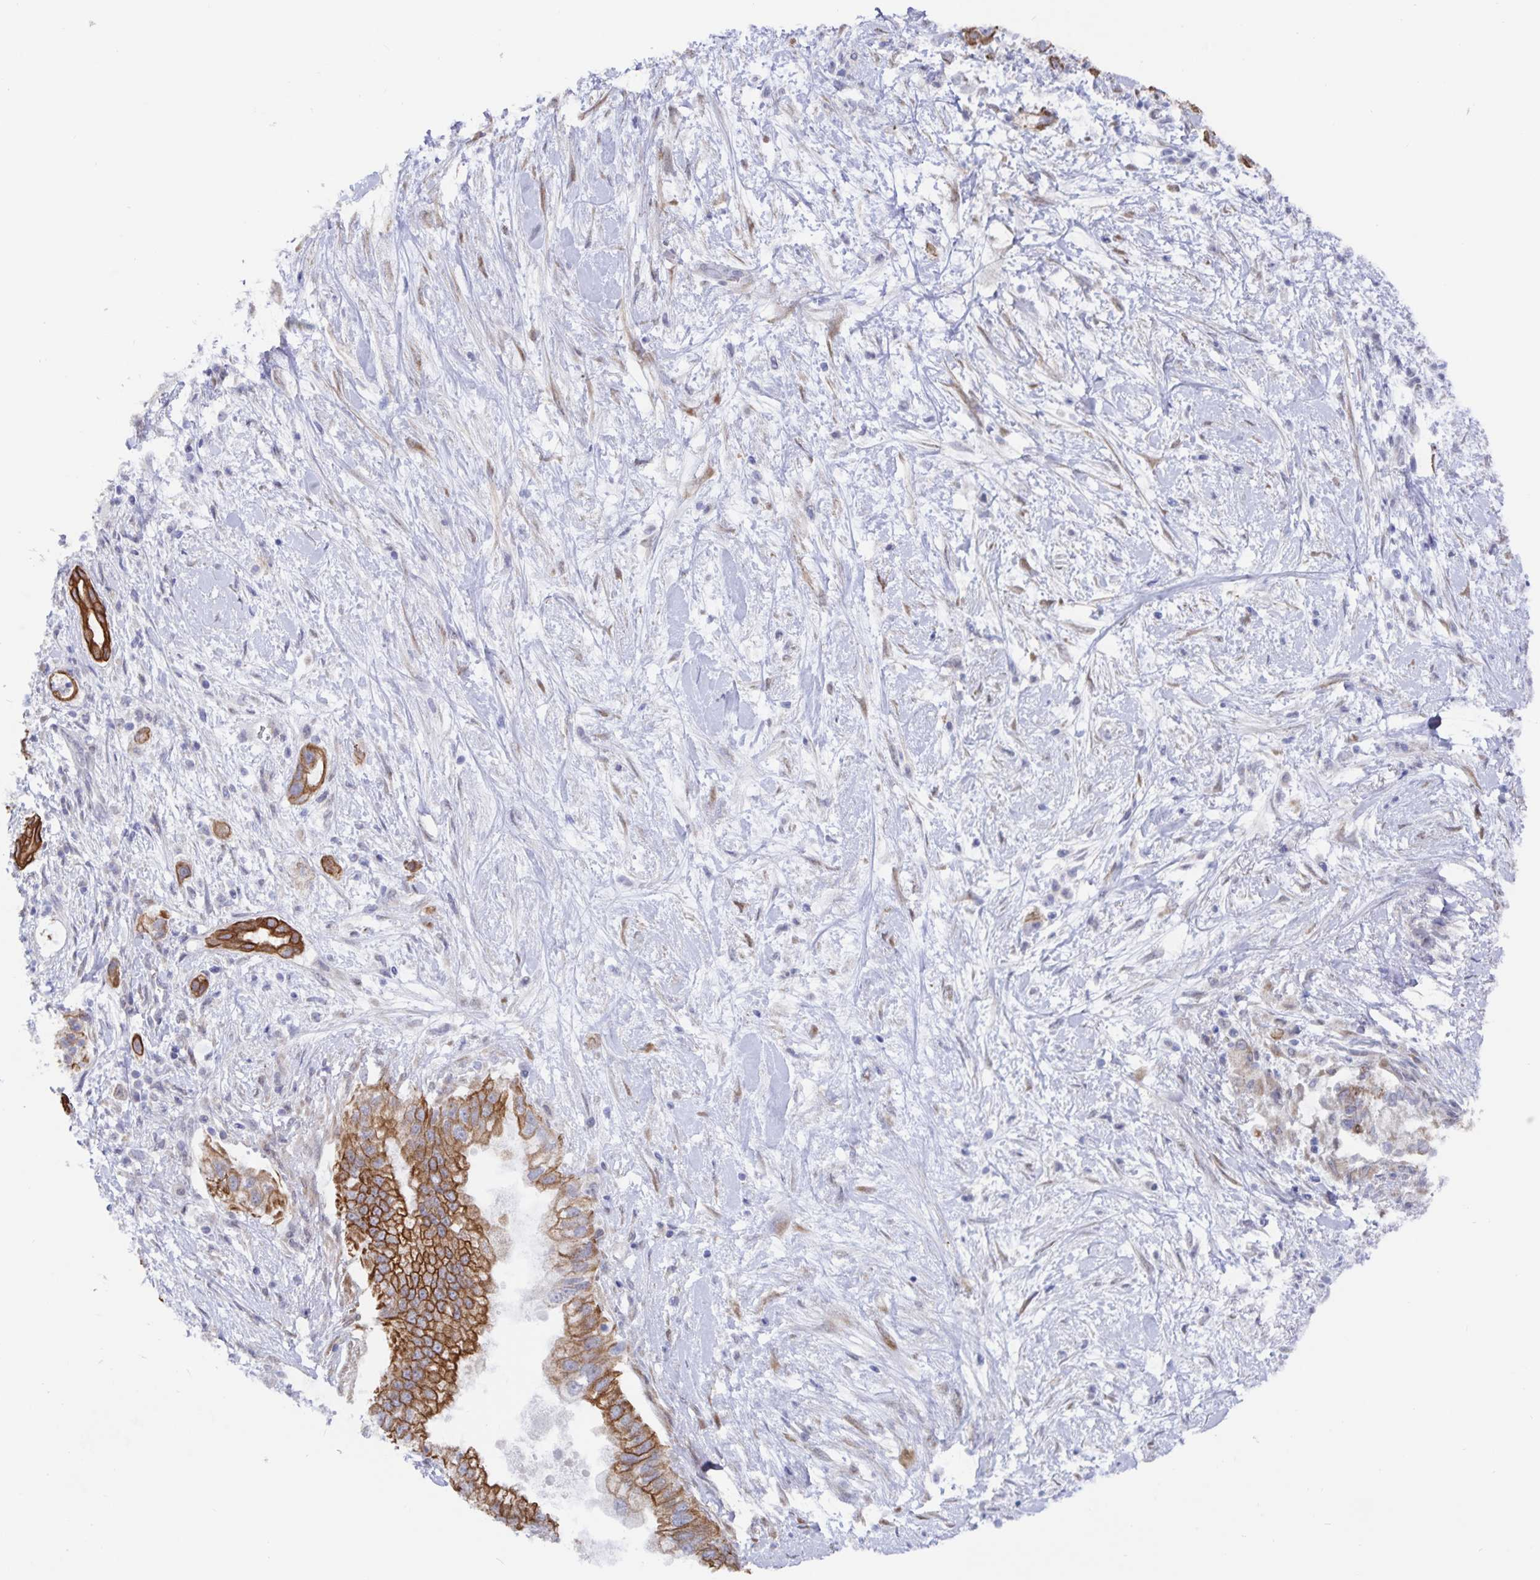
{"staining": {"intensity": "strong", "quantity": "25%-75%", "location": "cytoplasmic/membranous"}, "tissue": "pancreatic cancer", "cell_type": "Tumor cells", "image_type": "cancer", "snomed": [{"axis": "morphology", "description": "Adenocarcinoma, NOS"}, {"axis": "topography", "description": "Pancreas"}], "caption": "IHC (DAB (3,3'-diaminobenzidine)) staining of pancreatic adenocarcinoma demonstrates strong cytoplasmic/membranous protein expression in approximately 25%-75% of tumor cells.", "gene": "ZIK1", "patient": {"sex": "male", "age": 70}}